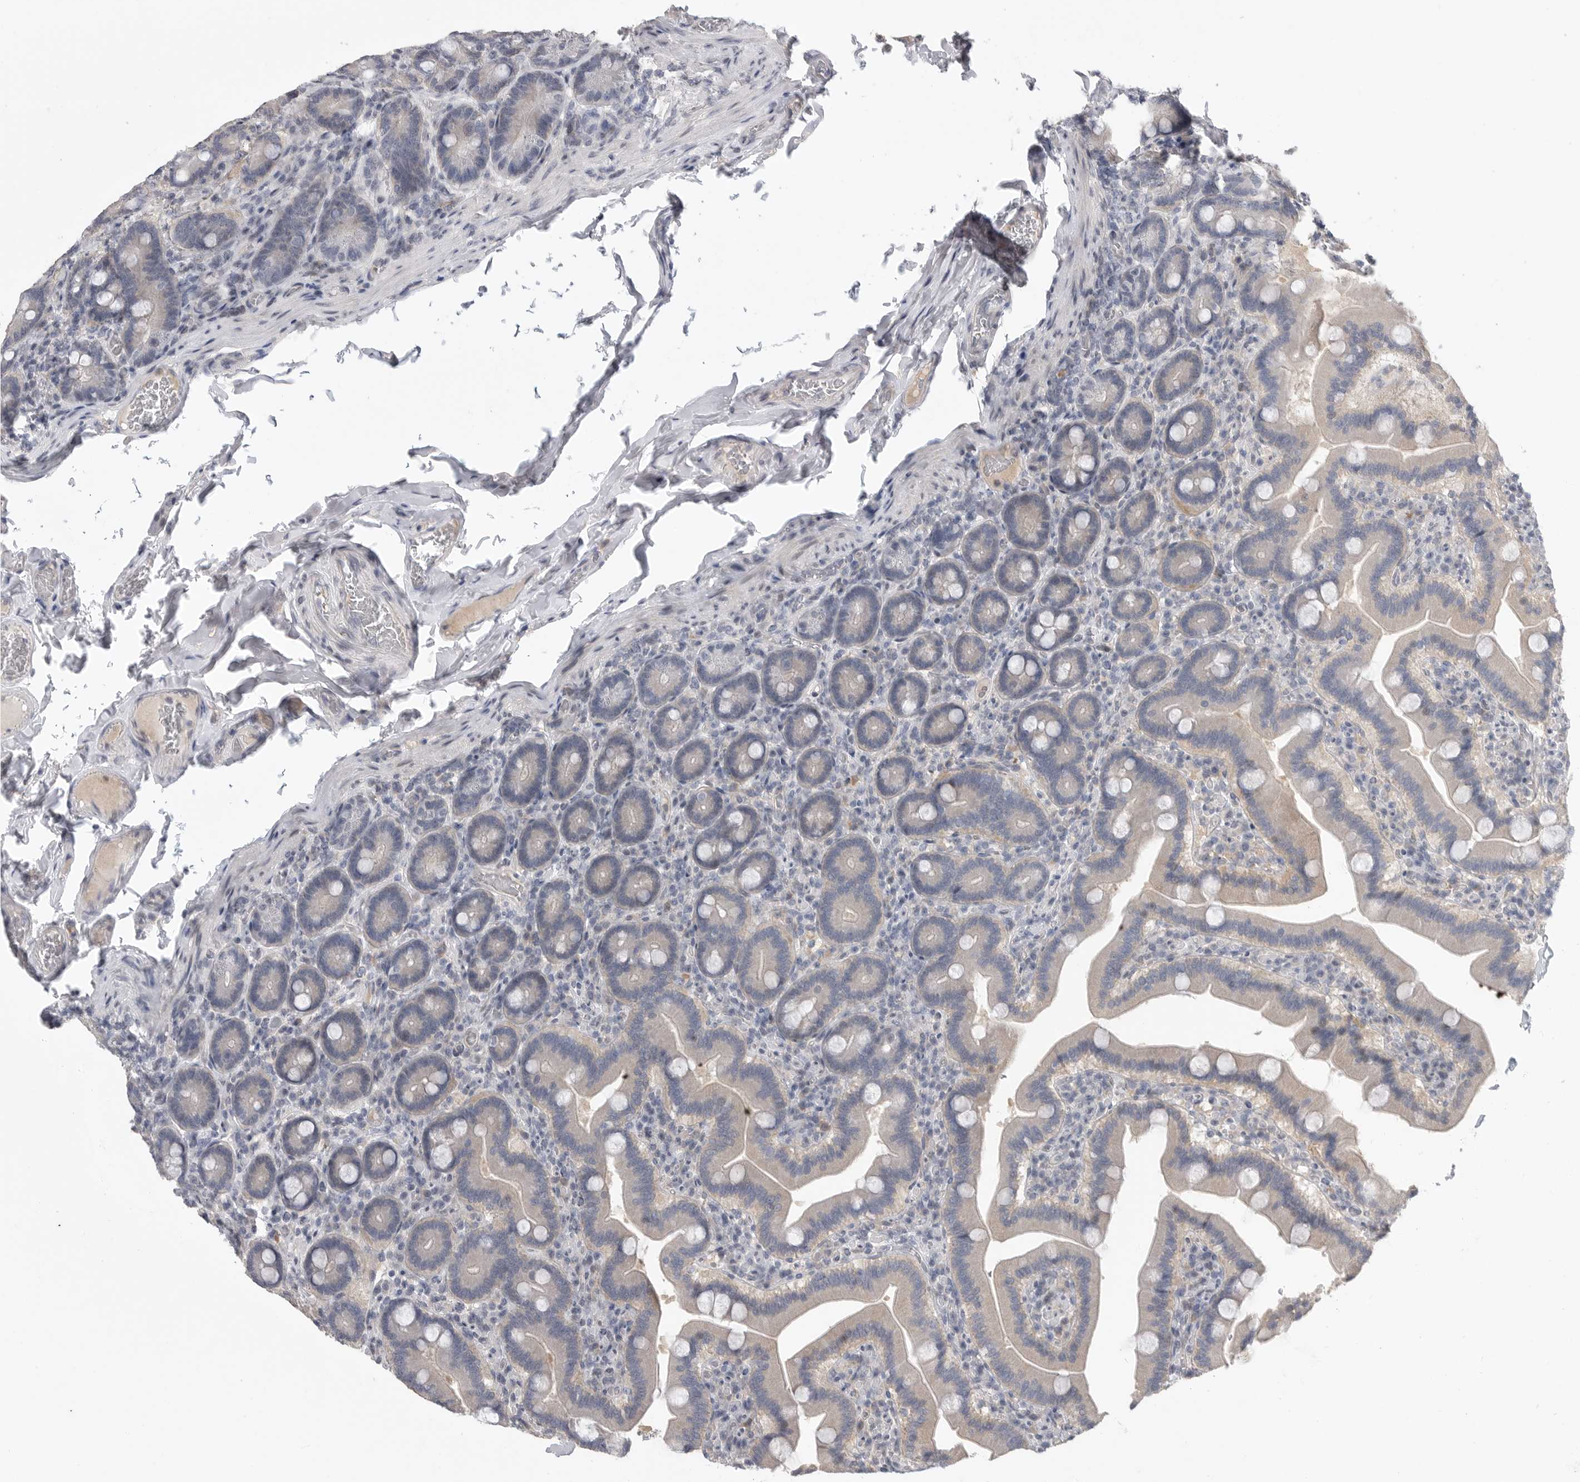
{"staining": {"intensity": "weak", "quantity": "25%-75%", "location": "cytoplasmic/membranous"}, "tissue": "duodenum", "cell_type": "Glandular cells", "image_type": "normal", "snomed": [{"axis": "morphology", "description": "Normal tissue, NOS"}, {"axis": "topography", "description": "Duodenum"}], "caption": "Weak cytoplasmic/membranous positivity for a protein is present in about 25%-75% of glandular cells of normal duodenum using immunohistochemistry (IHC).", "gene": "FBXO43", "patient": {"sex": "female", "age": 62}}